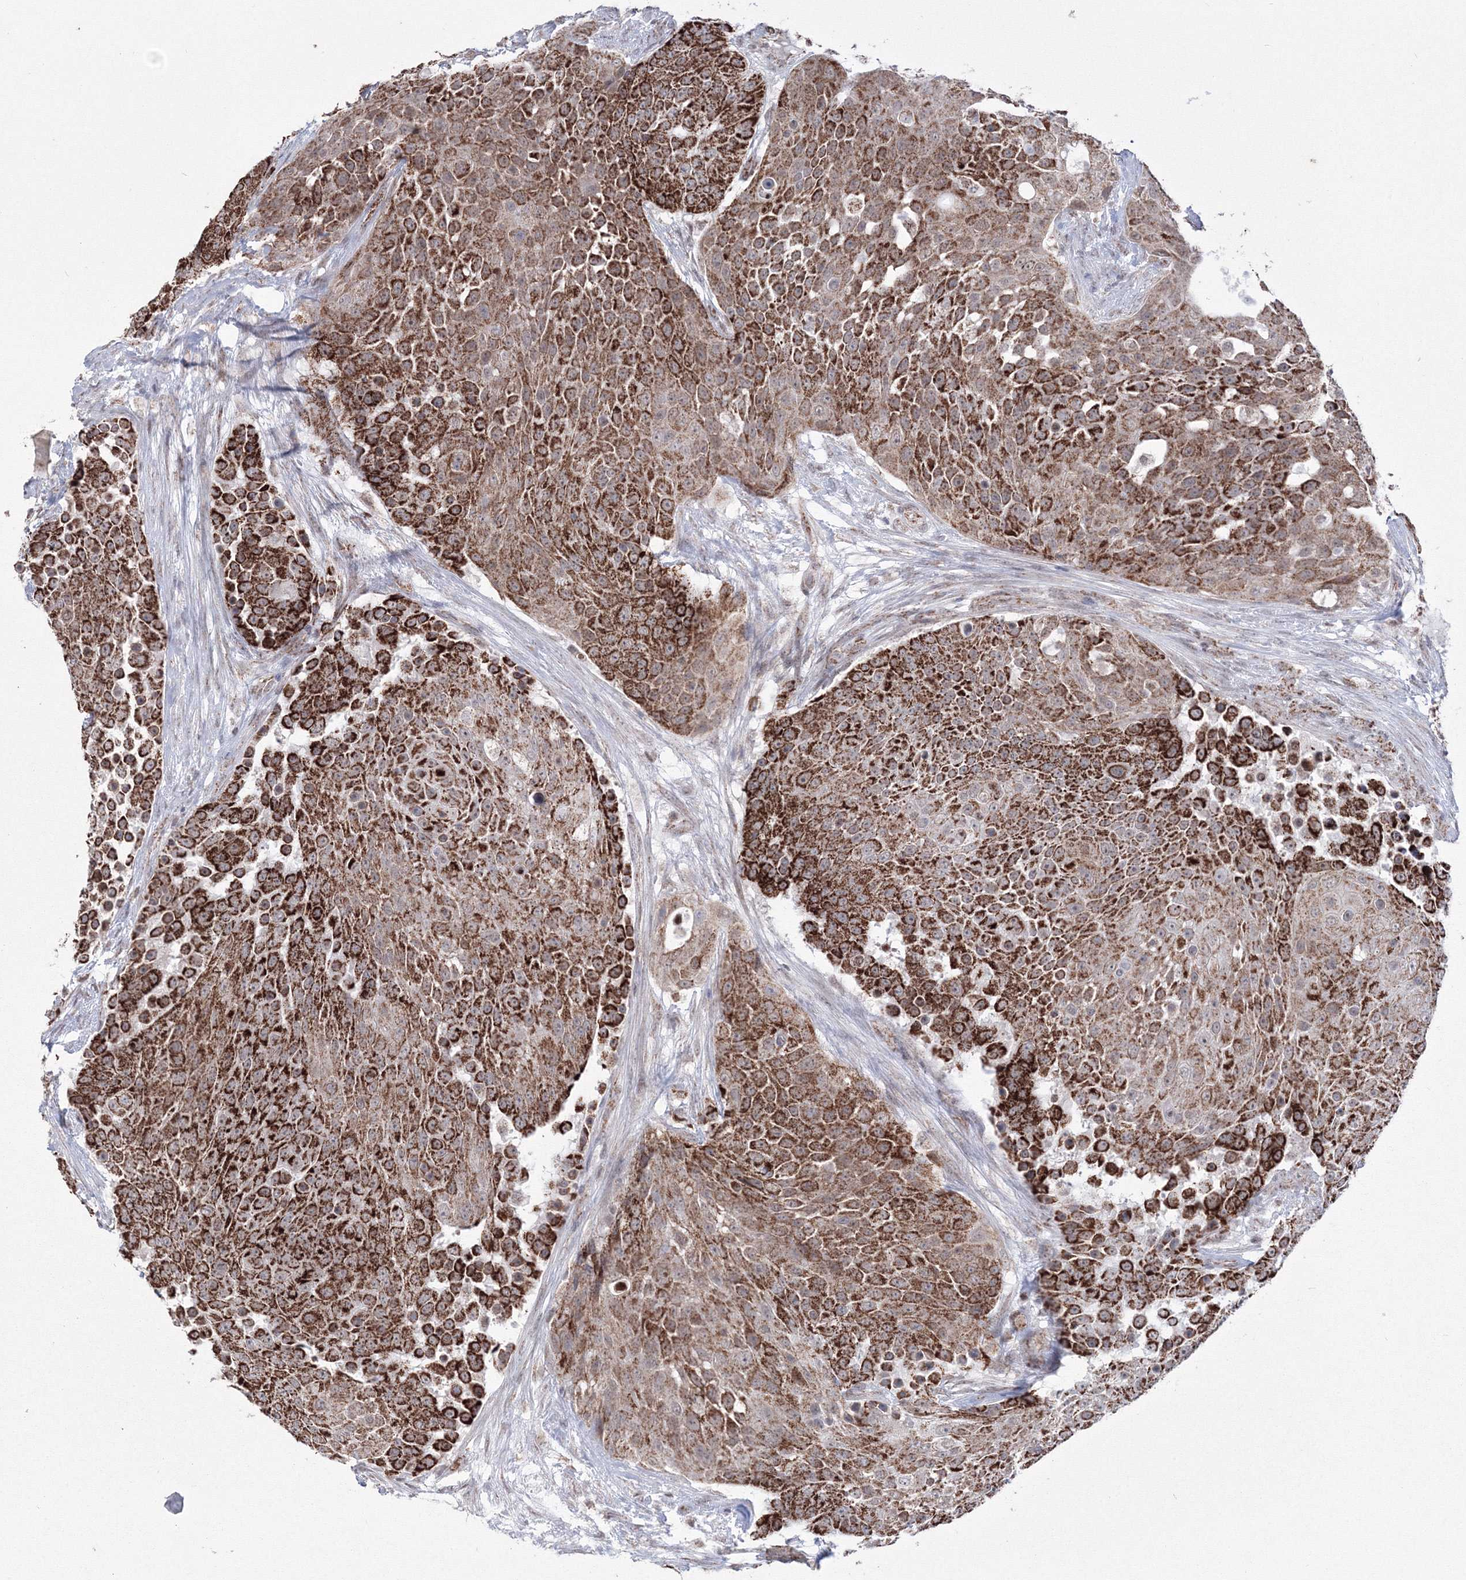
{"staining": {"intensity": "strong", "quantity": ">75%", "location": "cytoplasmic/membranous"}, "tissue": "urothelial cancer", "cell_type": "Tumor cells", "image_type": "cancer", "snomed": [{"axis": "morphology", "description": "Urothelial carcinoma, High grade"}, {"axis": "topography", "description": "Urinary bladder"}], "caption": "Immunohistochemistry histopathology image of human urothelial carcinoma (high-grade) stained for a protein (brown), which displays high levels of strong cytoplasmic/membranous positivity in approximately >75% of tumor cells.", "gene": "GRSF1", "patient": {"sex": "female", "age": 63}}